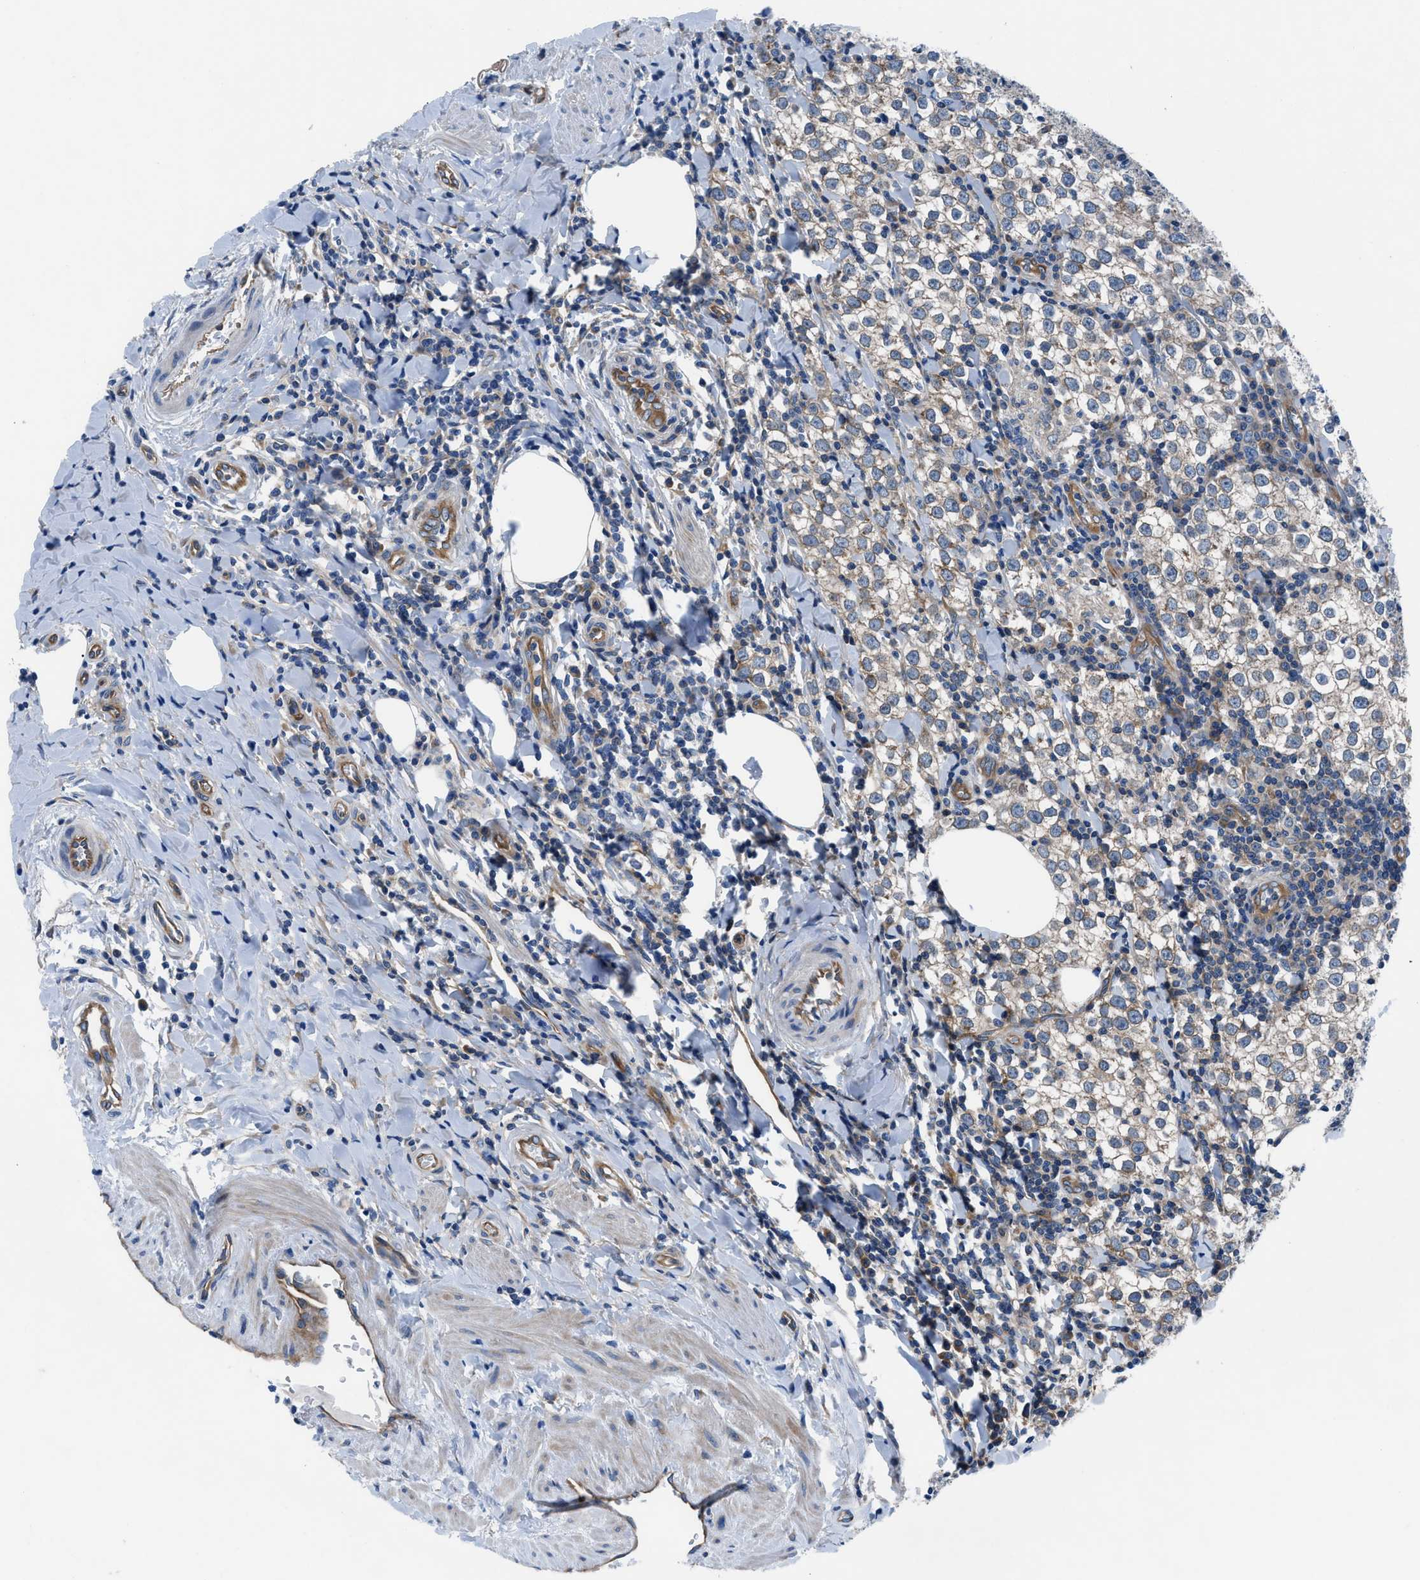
{"staining": {"intensity": "weak", "quantity": "25%-75%", "location": "cytoplasmic/membranous"}, "tissue": "testis cancer", "cell_type": "Tumor cells", "image_type": "cancer", "snomed": [{"axis": "morphology", "description": "Seminoma, NOS"}, {"axis": "morphology", "description": "Carcinoma, Embryonal, NOS"}, {"axis": "topography", "description": "Testis"}], "caption": "Testis cancer tissue shows weak cytoplasmic/membranous positivity in approximately 25%-75% of tumor cells", "gene": "TRIP4", "patient": {"sex": "male", "age": 36}}